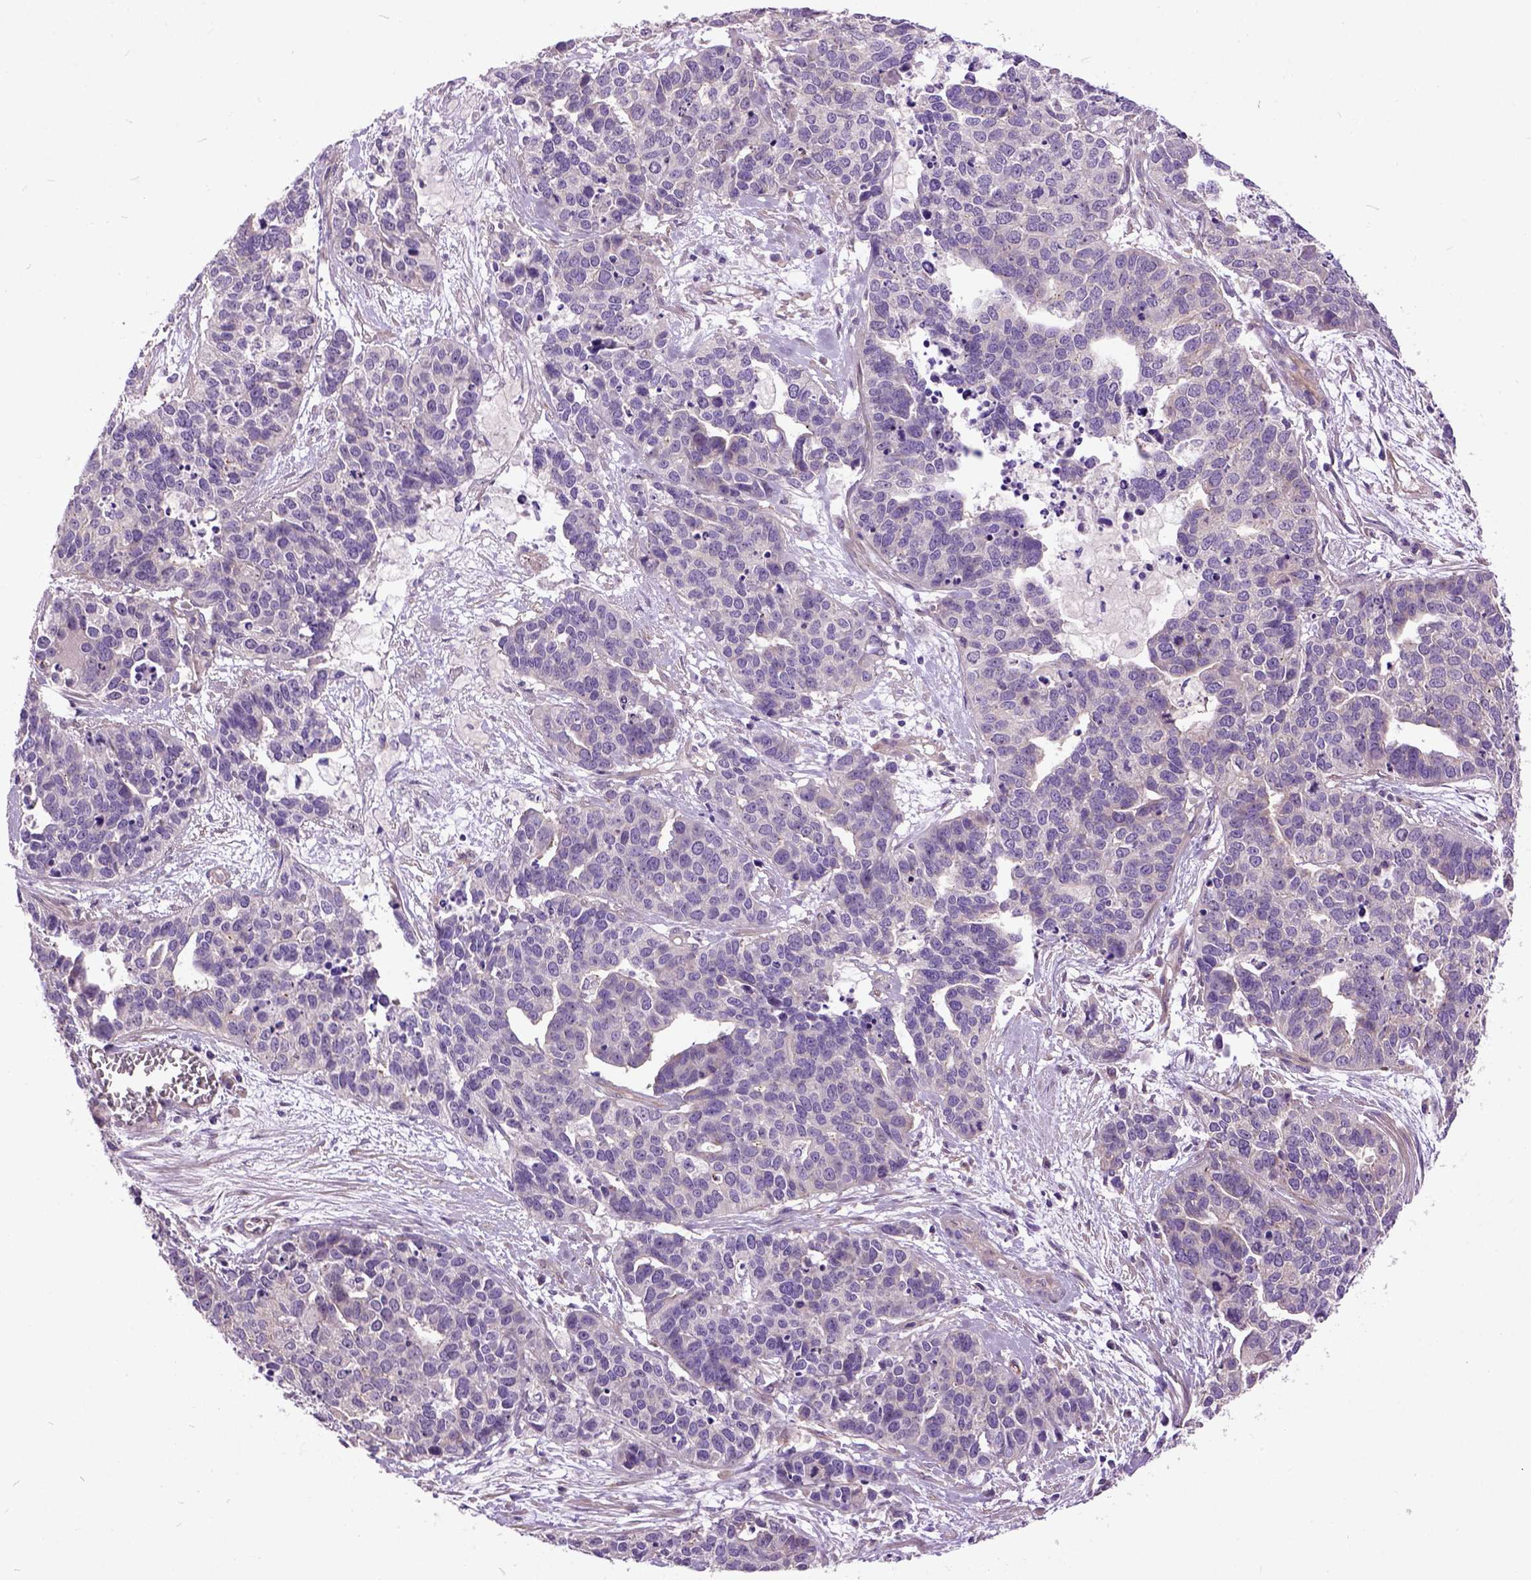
{"staining": {"intensity": "negative", "quantity": "none", "location": "none"}, "tissue": "ovarian cancer", "cell_type": "Tumor cells", "image_type": "cancer", "snomed": [{"axis": "morphology", "description": "Carcinoma, endometroid"}, {"axis": "topography", "description": "Ovary"}], "caption": "There is no significant staining in tumor cells of ovarian cancer.", "gene": "MAPT", "patient": {"sex": "female", "age": 65}}